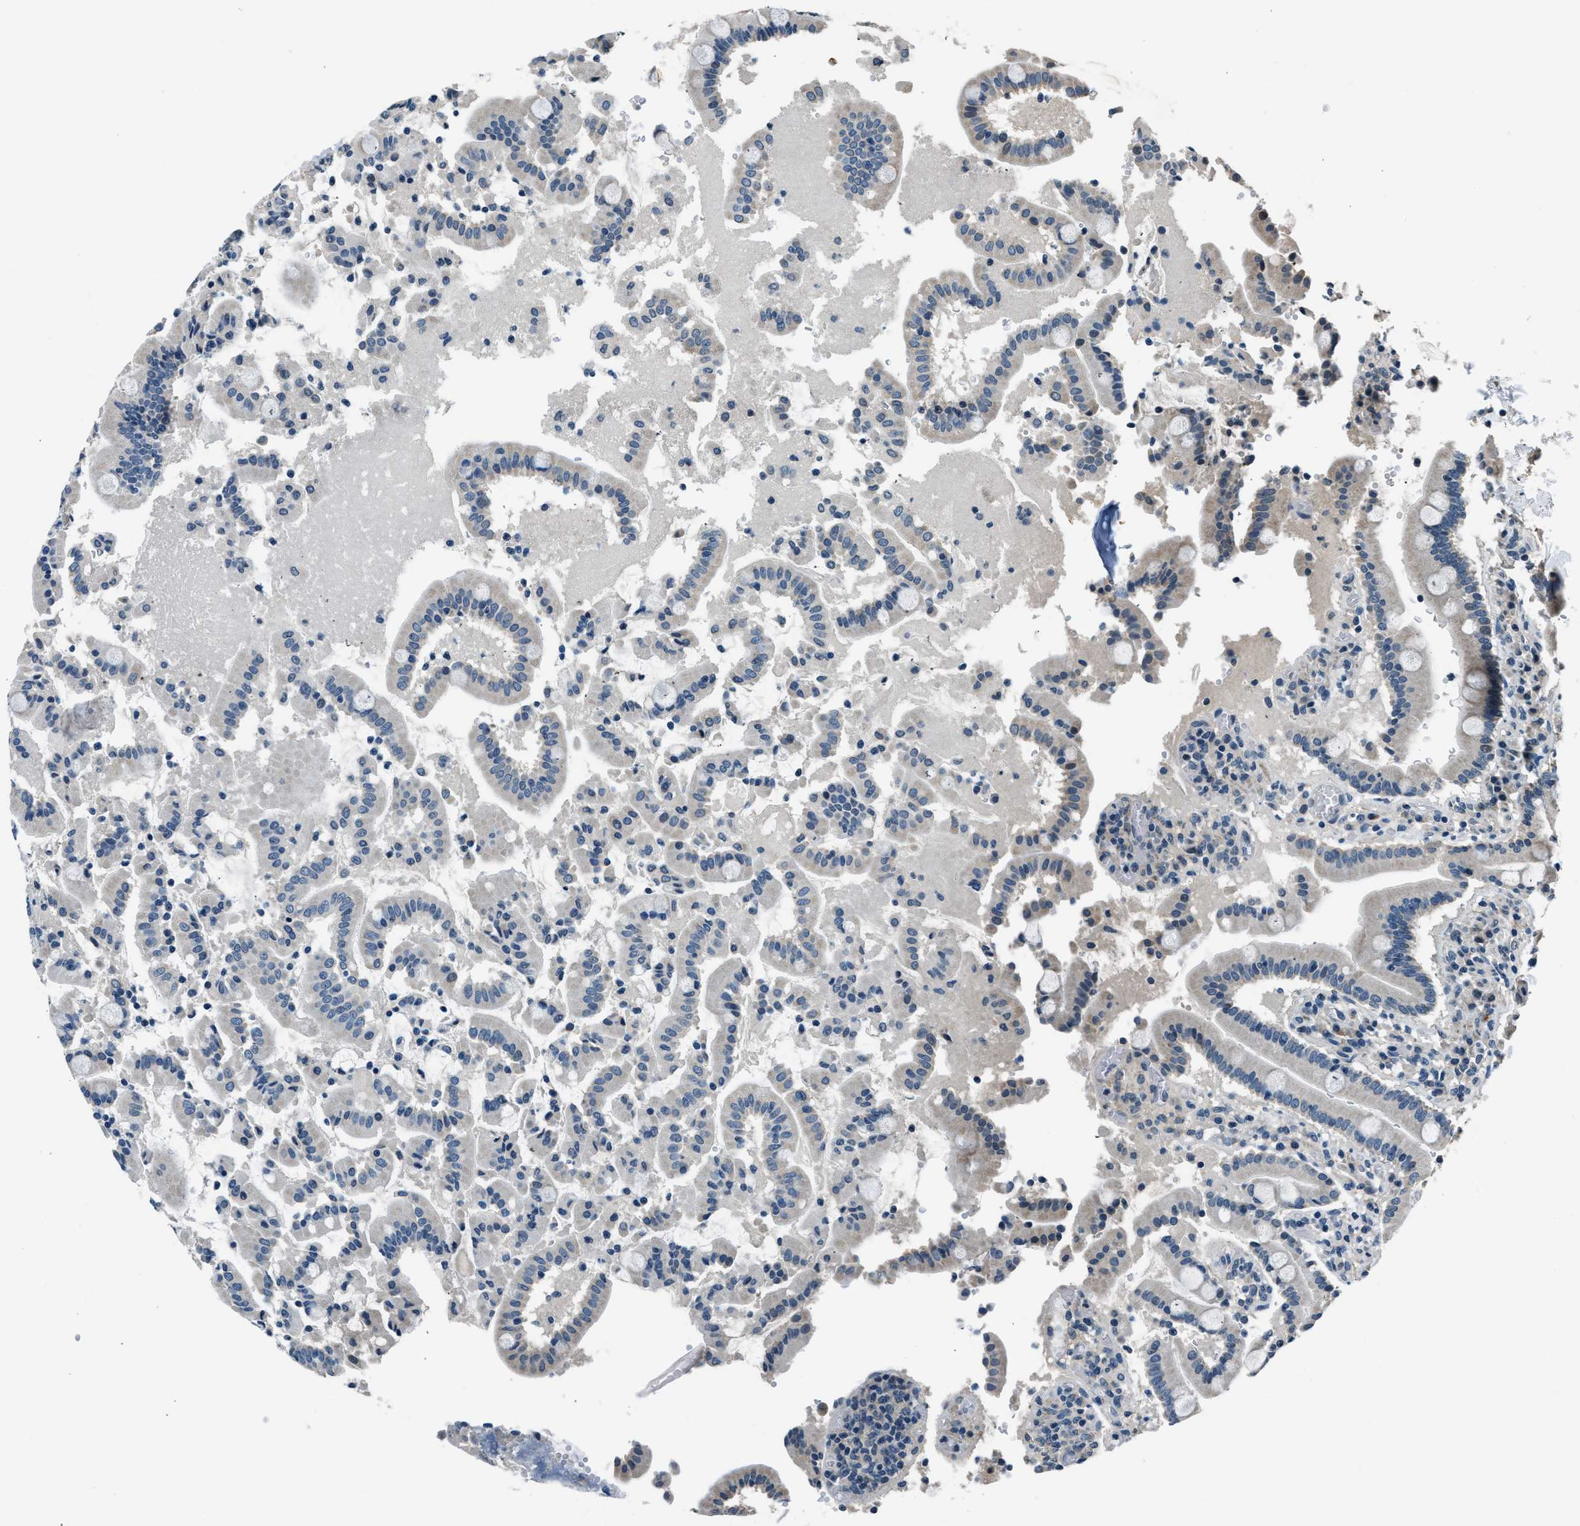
{"staining": {"intensity": "negative", "quantity": "none", "location": "none"}, "tissue": "duodenum", "cell_type": "Glandular cells", "image_type": "normal", "snomed": [{"axis": "morphology", "description": "Normal tissue, NOS"}, {"axis": "topography", "description": "Small intestine, NOS"}], "caption": "Glandular cells show no significant protein staining in normal duodenum. The staining is performed using DAB brown chromogen with nuclei counter-stained in using hematoxylin.", "gene": "NME8", "patient": {"sex": "female", "age": 71}}